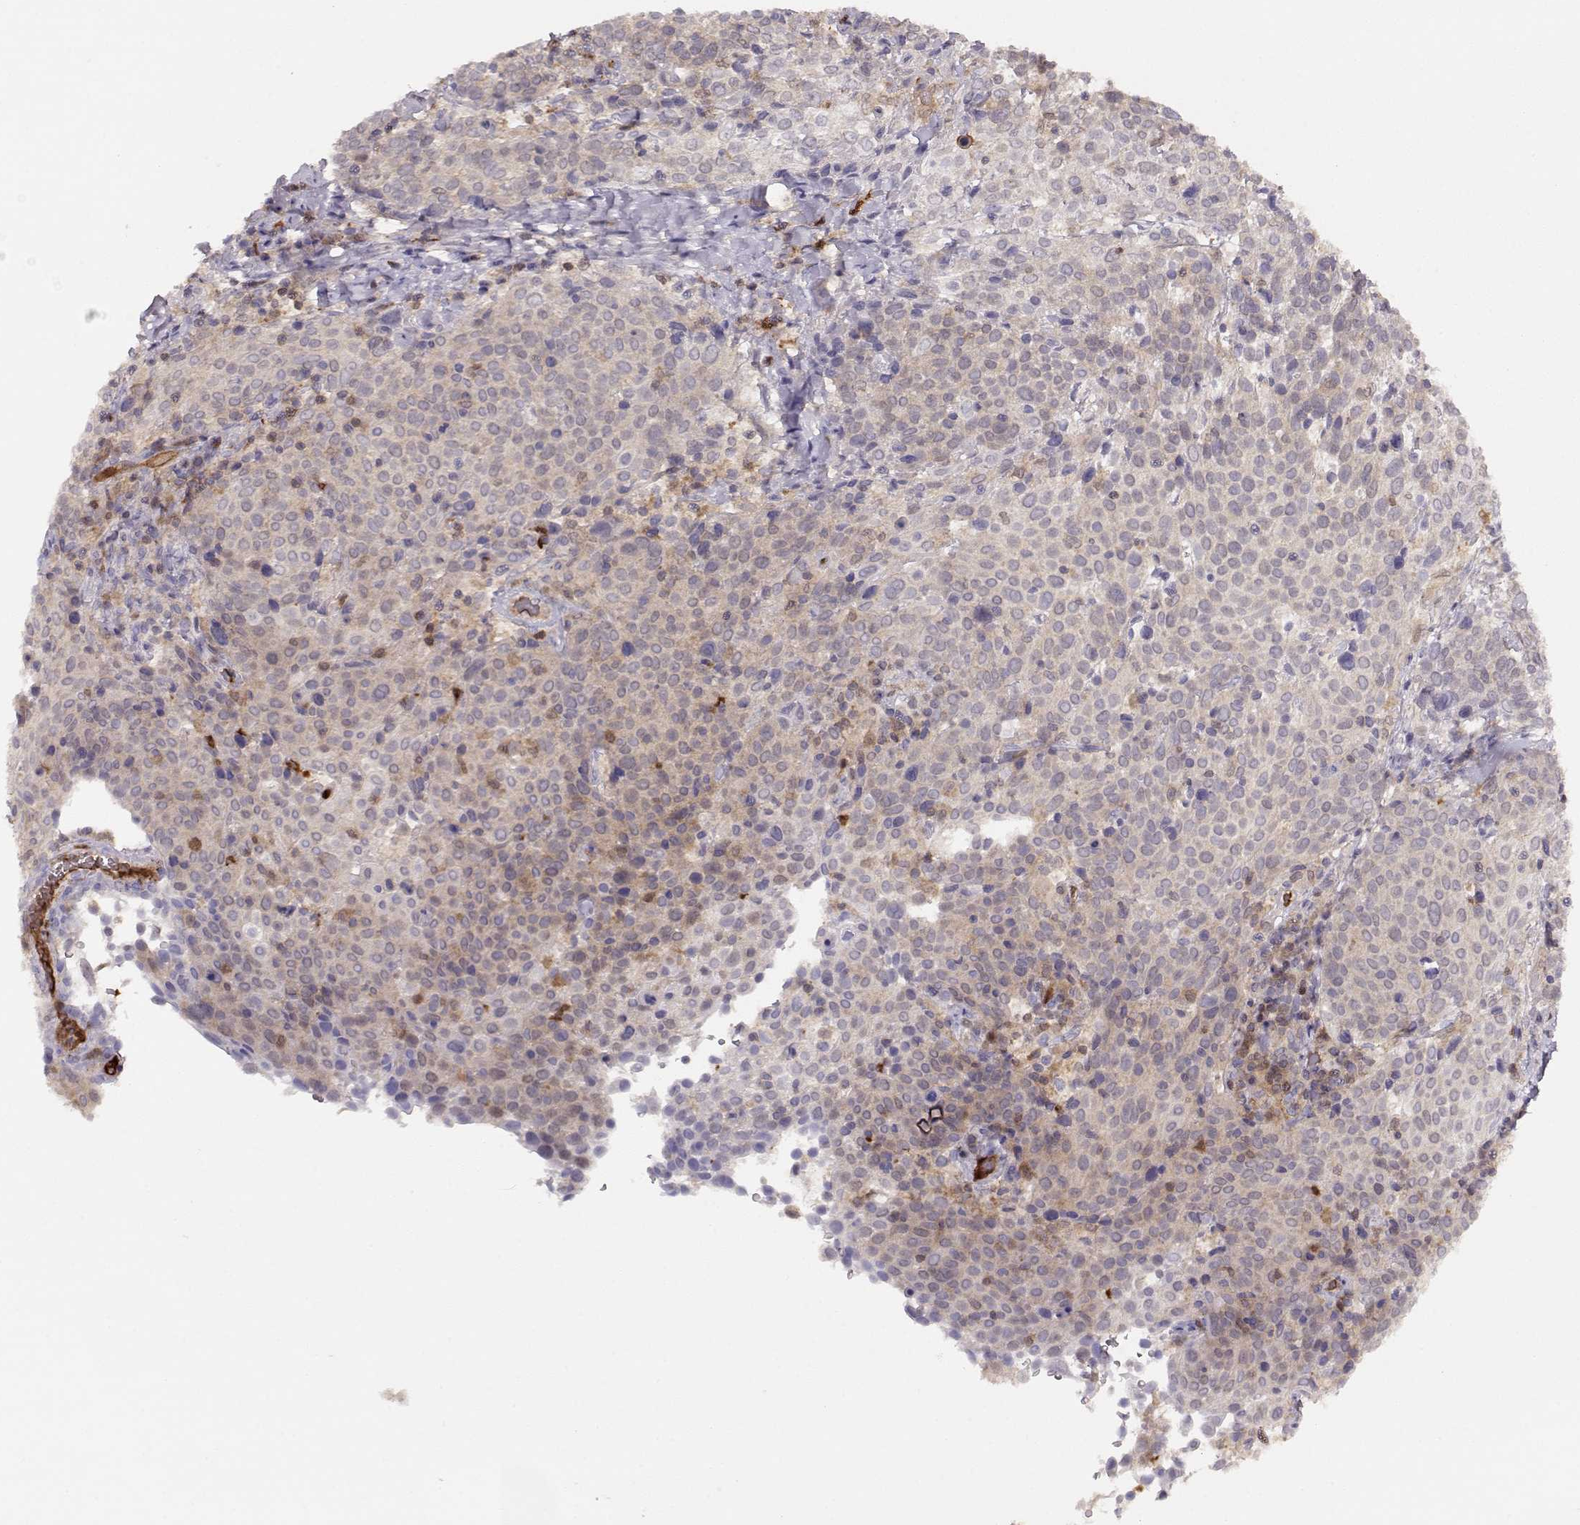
{"staining": {"intensity": "weak", "quantity": "<25%", "location": "cytoplasmic/membranous"}, "tissue": "cervical cancer", "cell_type": "Tumor cells", "image_type": "cancer", "snomed": [{"axis": "morphology", "description": "Squamous cell carcinoma, NOS"}, {"axis": "topography", "description": "Cervix"}], "caption": "Tumor cells are negative for brown protein staining in cervical cancer (squamous cell carcinoma).", "gene": "PNP", "patient": {"sex": "female", "age": 61}}